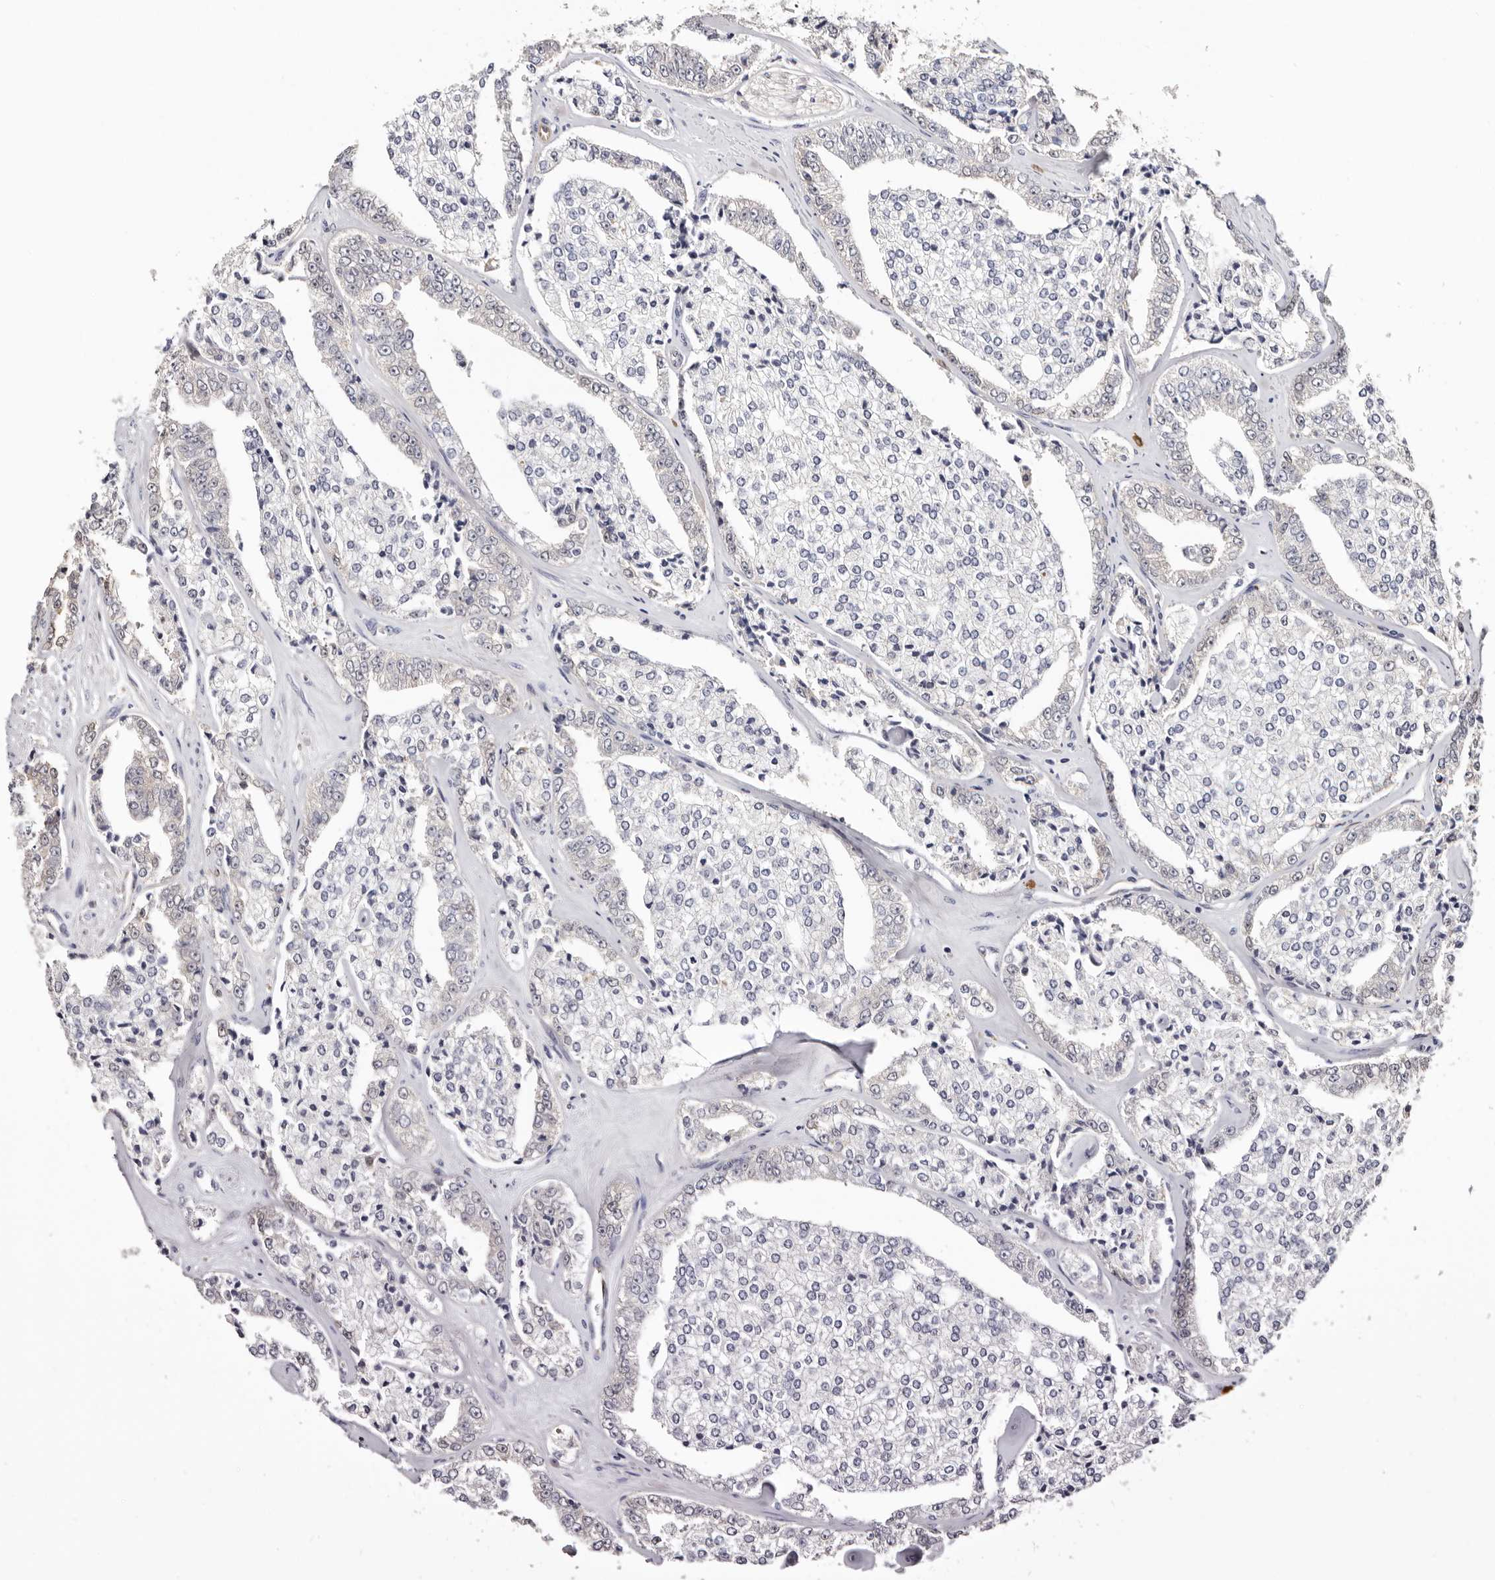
{"staining": {"intensity": "weak", "quantity": "<25%", "location": "cytoplasmic/membranous"}, "tissue": "prostate cancer", "cell_type": "Tumor cells", "image_type": "cancer", "snomed": [{"axis": "morphology", "description": "Adenocarcinoma, High grade"}, {"axis": "topography", "description": "Prostate"}], "caption": "High power microscopy micrograph of an immunohistochemistry image of prostate cancer (adenocarcinoma (high-grade)), revealing no significant expression in tumor cells.", "gene": "PKDCC", "patient": {"sex": "male", "age": 71}}